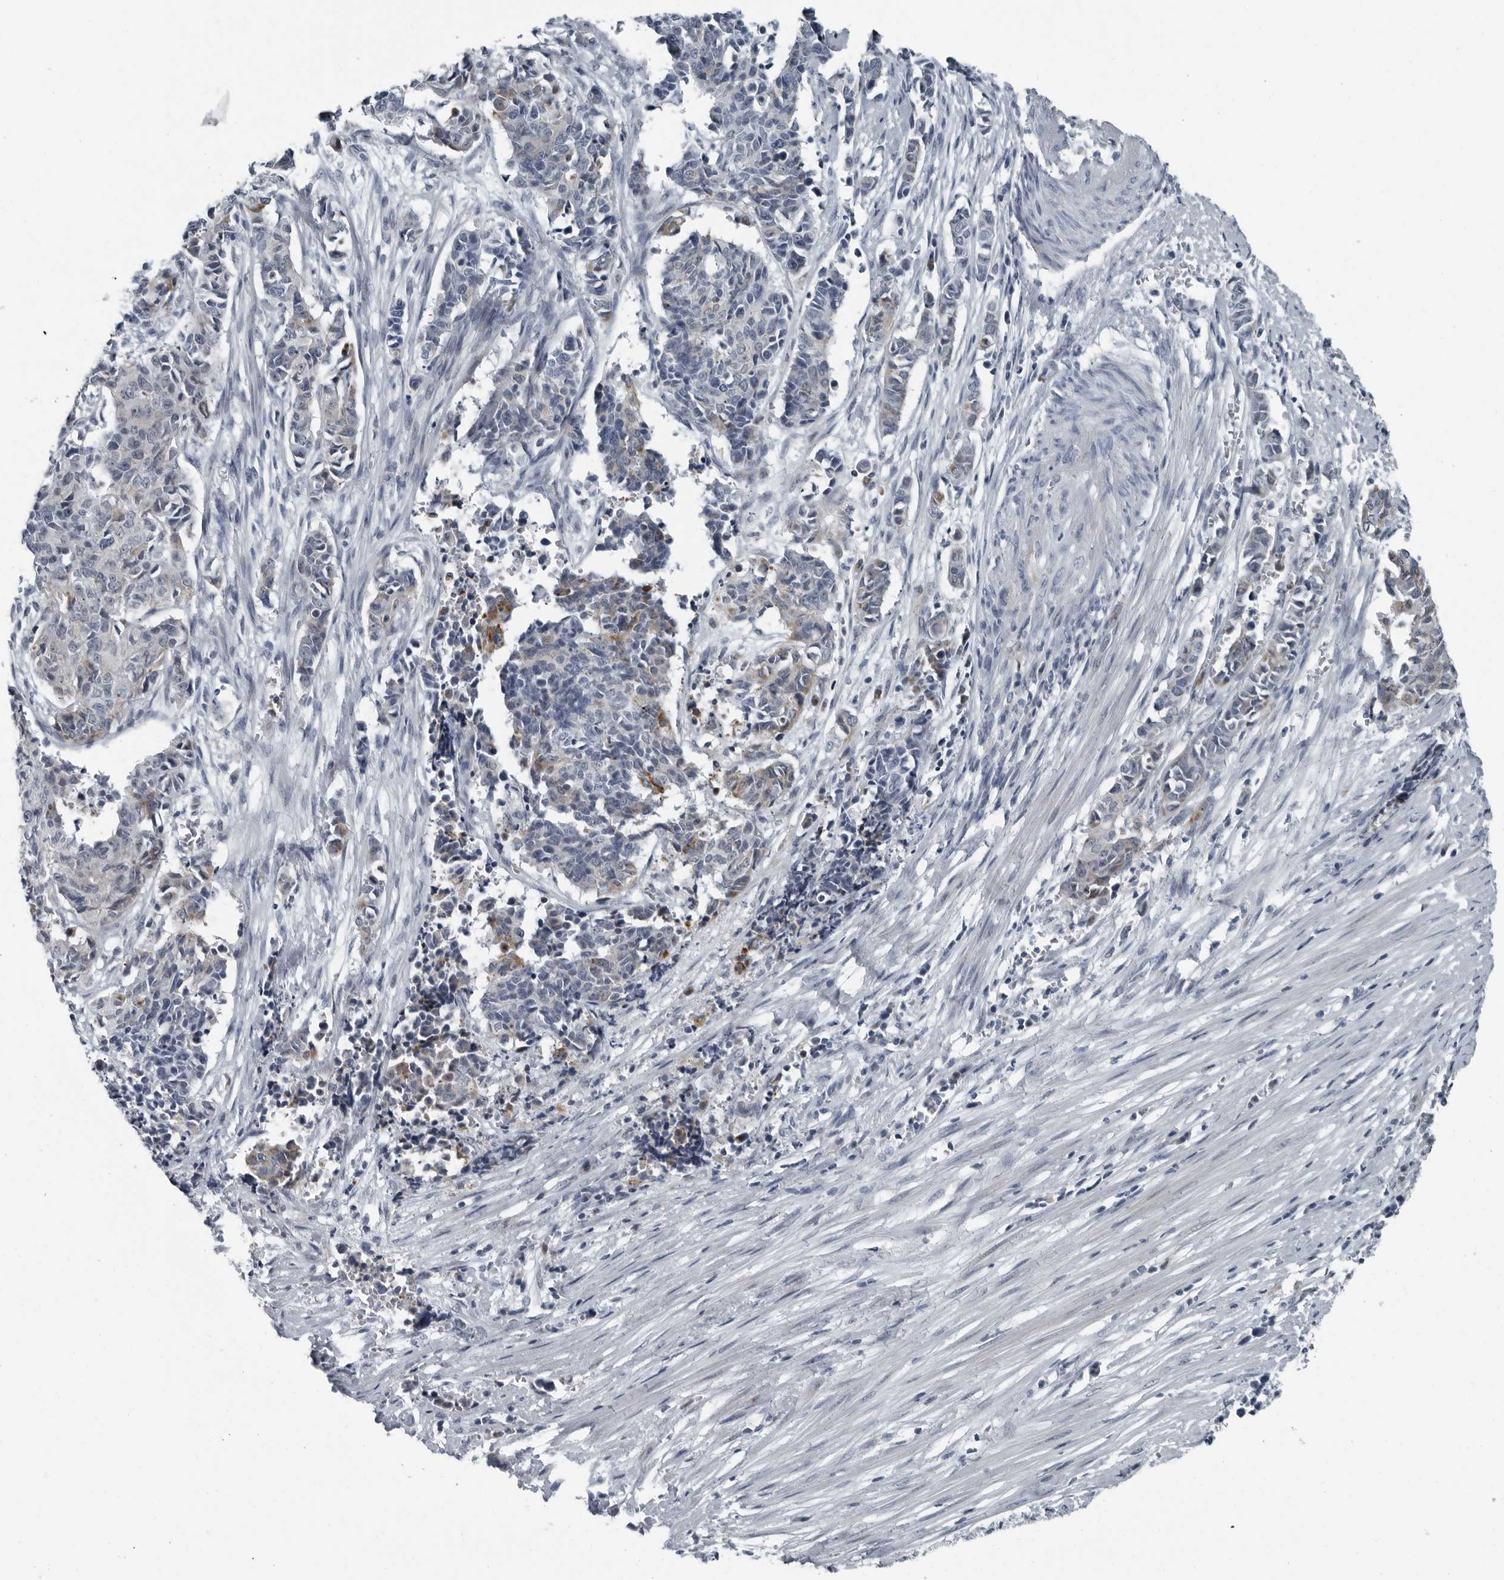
{"staining": {"intensity": "moderate", "quantity": "<25%", "location": "cytoplasmic/membranous"}, "tissue": "cervical cancer", "cell_type": "Tumor cells", "image_type": "cancer", "snomed": [{"axis": "morphology", "description": "Normal tissue, NOS"}, {"axis": "morphology", "description": "Squamous cell carcinoma, NOS"}, {"axis": "topography", "description": "Cervix"}], "caption": "A brown stain highlights moderate cytoplasmic/membranous positivity of a protein in cervical squamous cell carcinoma tumor cells.", "gene": "PDCD11", "patient": {"sex": "female", "age": 35}}